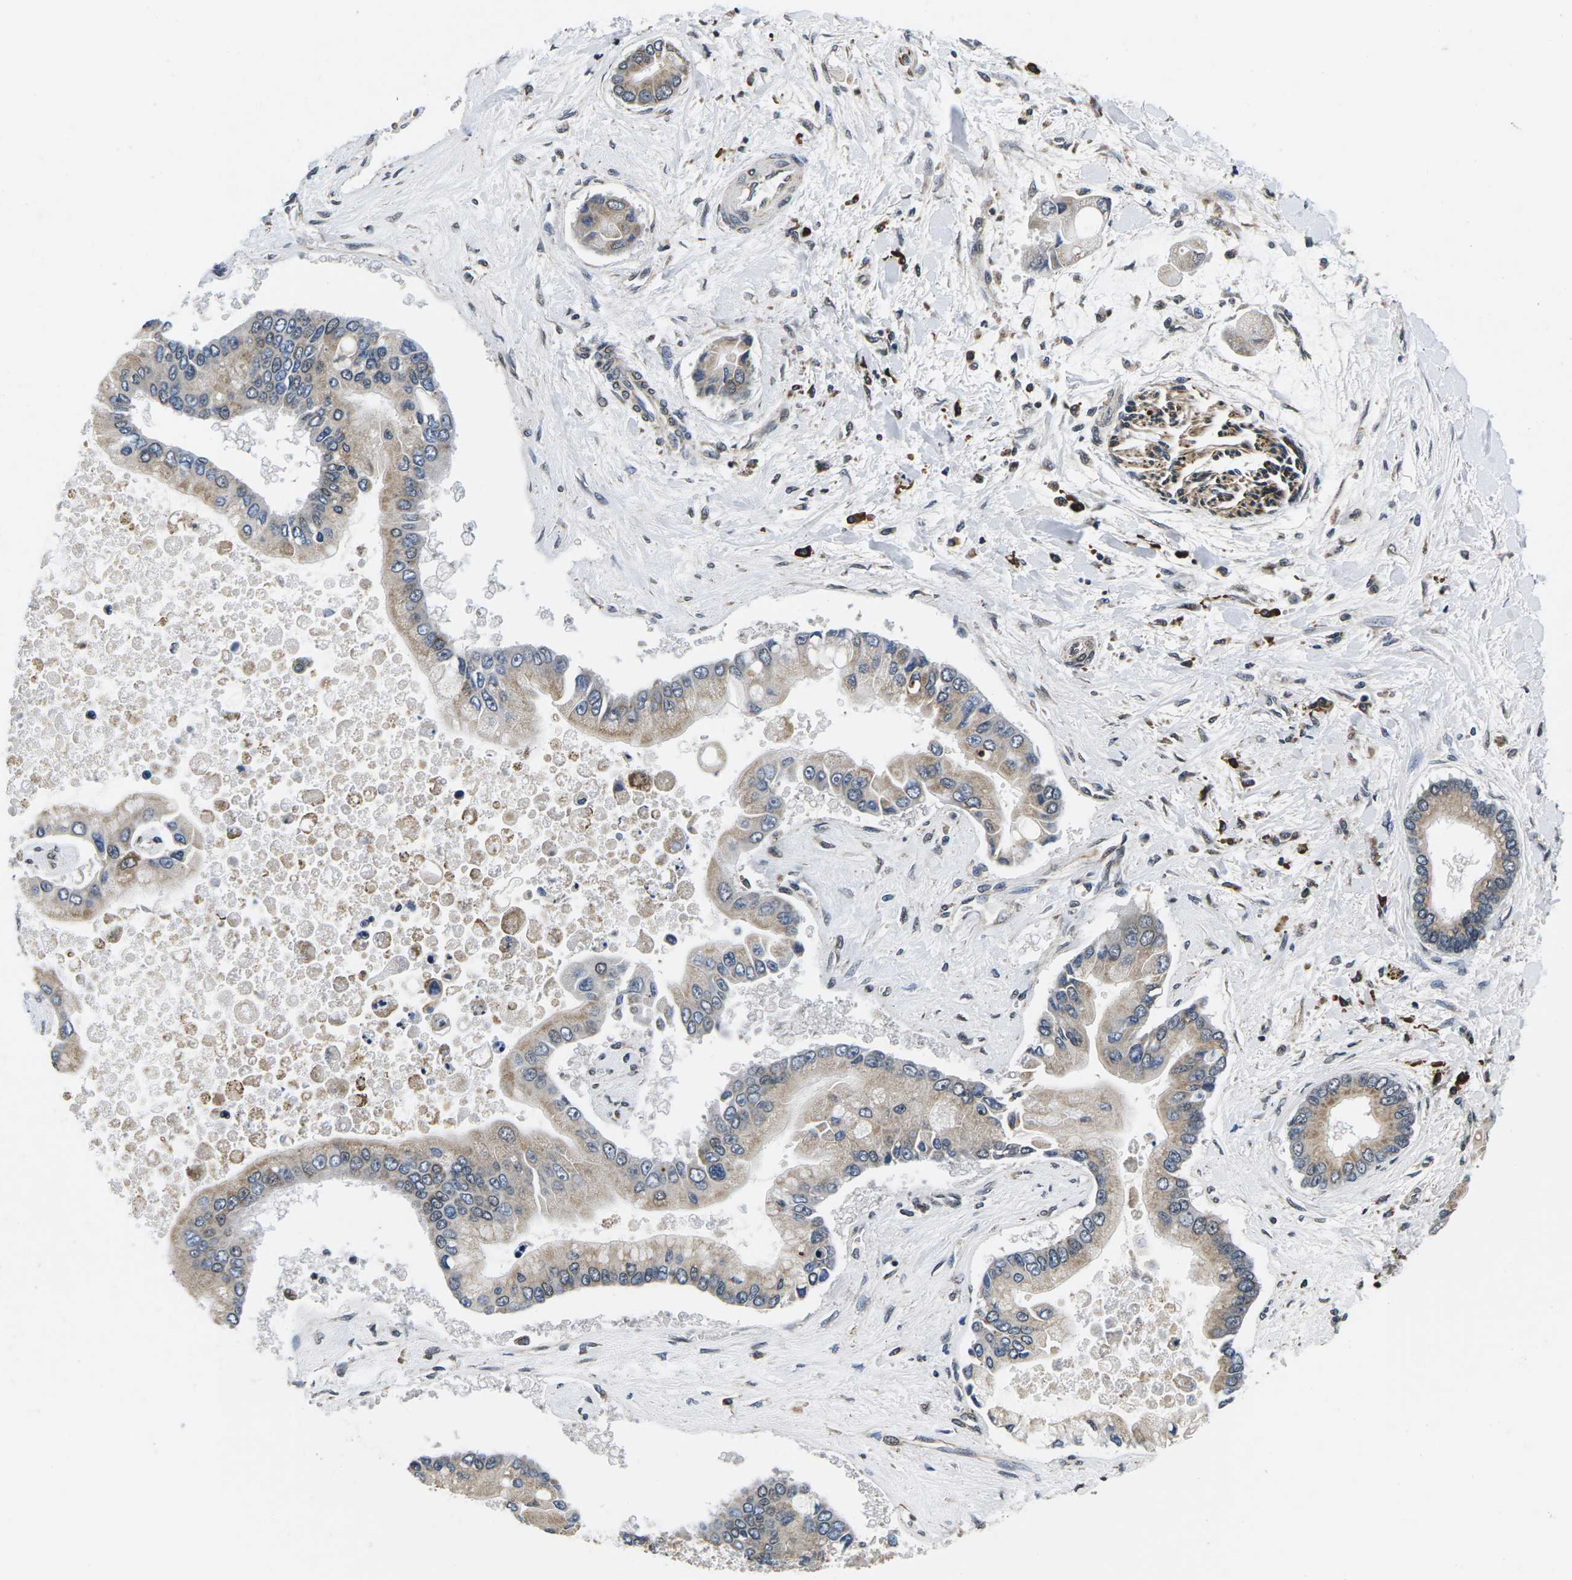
{"staining": {"intensity": "weak", "quantity": ">75%", "location": "cytoplasmic/membranous"}, "tissue": "liver cancer", "cell_type": "Tumor cells", "image_type": "cancer", "snomed": [{"axis": "morphology", "description": "Cholangiocarcinoma"}, {"axis": "topography", "description": "Liver"}], "caption": "This photomicrograph shows liver cancer stained with immunohistochemistry (IHC) to label a protein in brown. The cytoplasmic/membranous of tumor cells show weak positivity for the protein. Nuclei are counter-stained blue.", "gene": "CCNE1", "patient": {"sex": "male", "age": 50}}